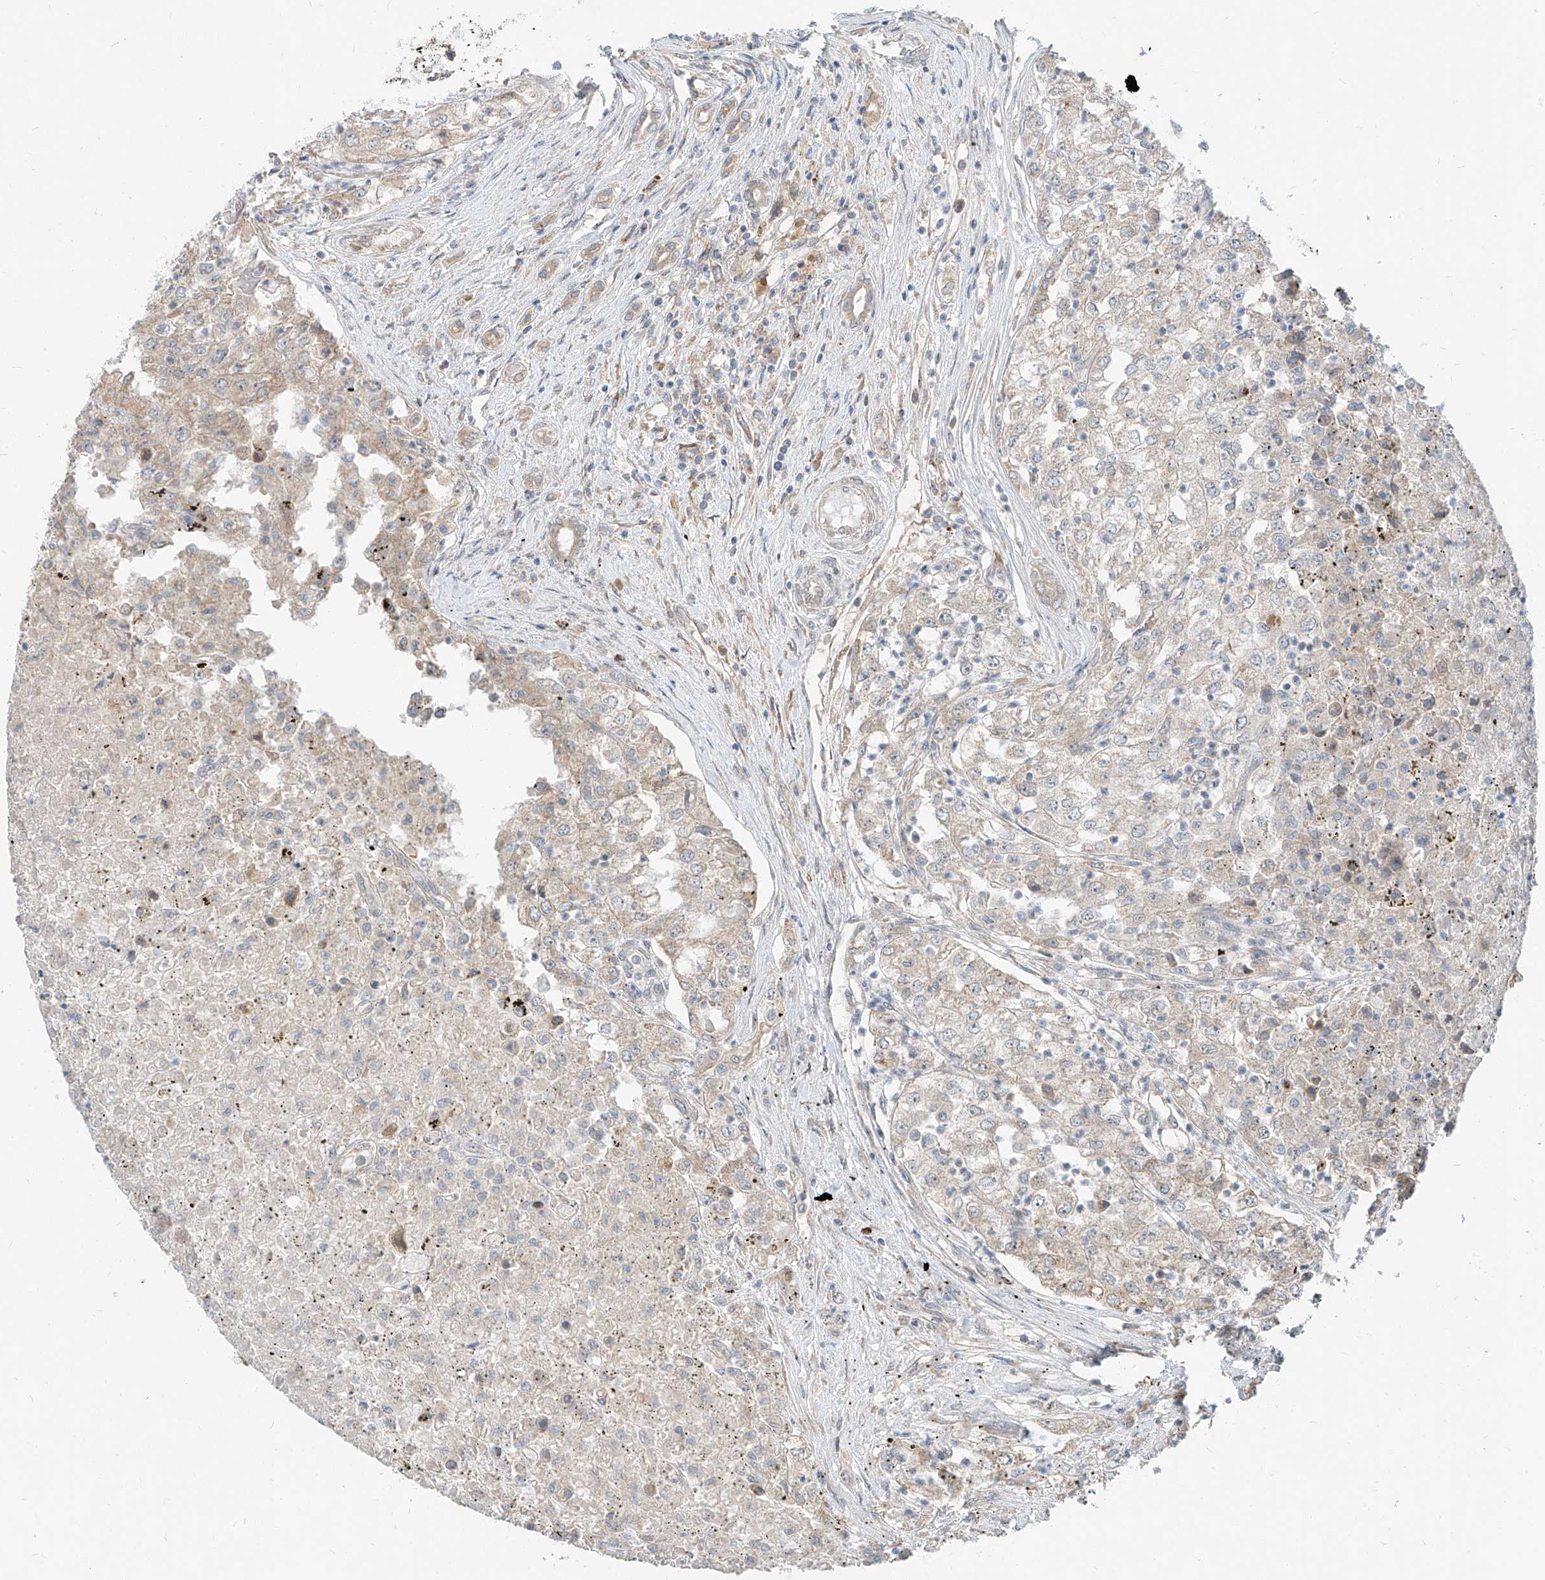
{"staining": {"intensity": "weak", "quantity": "<25%", "location": "cytoplasmic/membranous"}, "tissue": "renal cancer", "cell_type": "Tumor cells", "image_type": "cancer", "snomed": [{"axis": "morphology", "description": "Adenocarcinoma, NOS"}, {"axis": "topography", "description": "Kidney"}], "caption": "Renal adenocarcinoma was stained to show a protein in brown. There is no significant staining in tumor cells.", "gene": "STX19", "patient": {"sex": "female", "age": 54}}